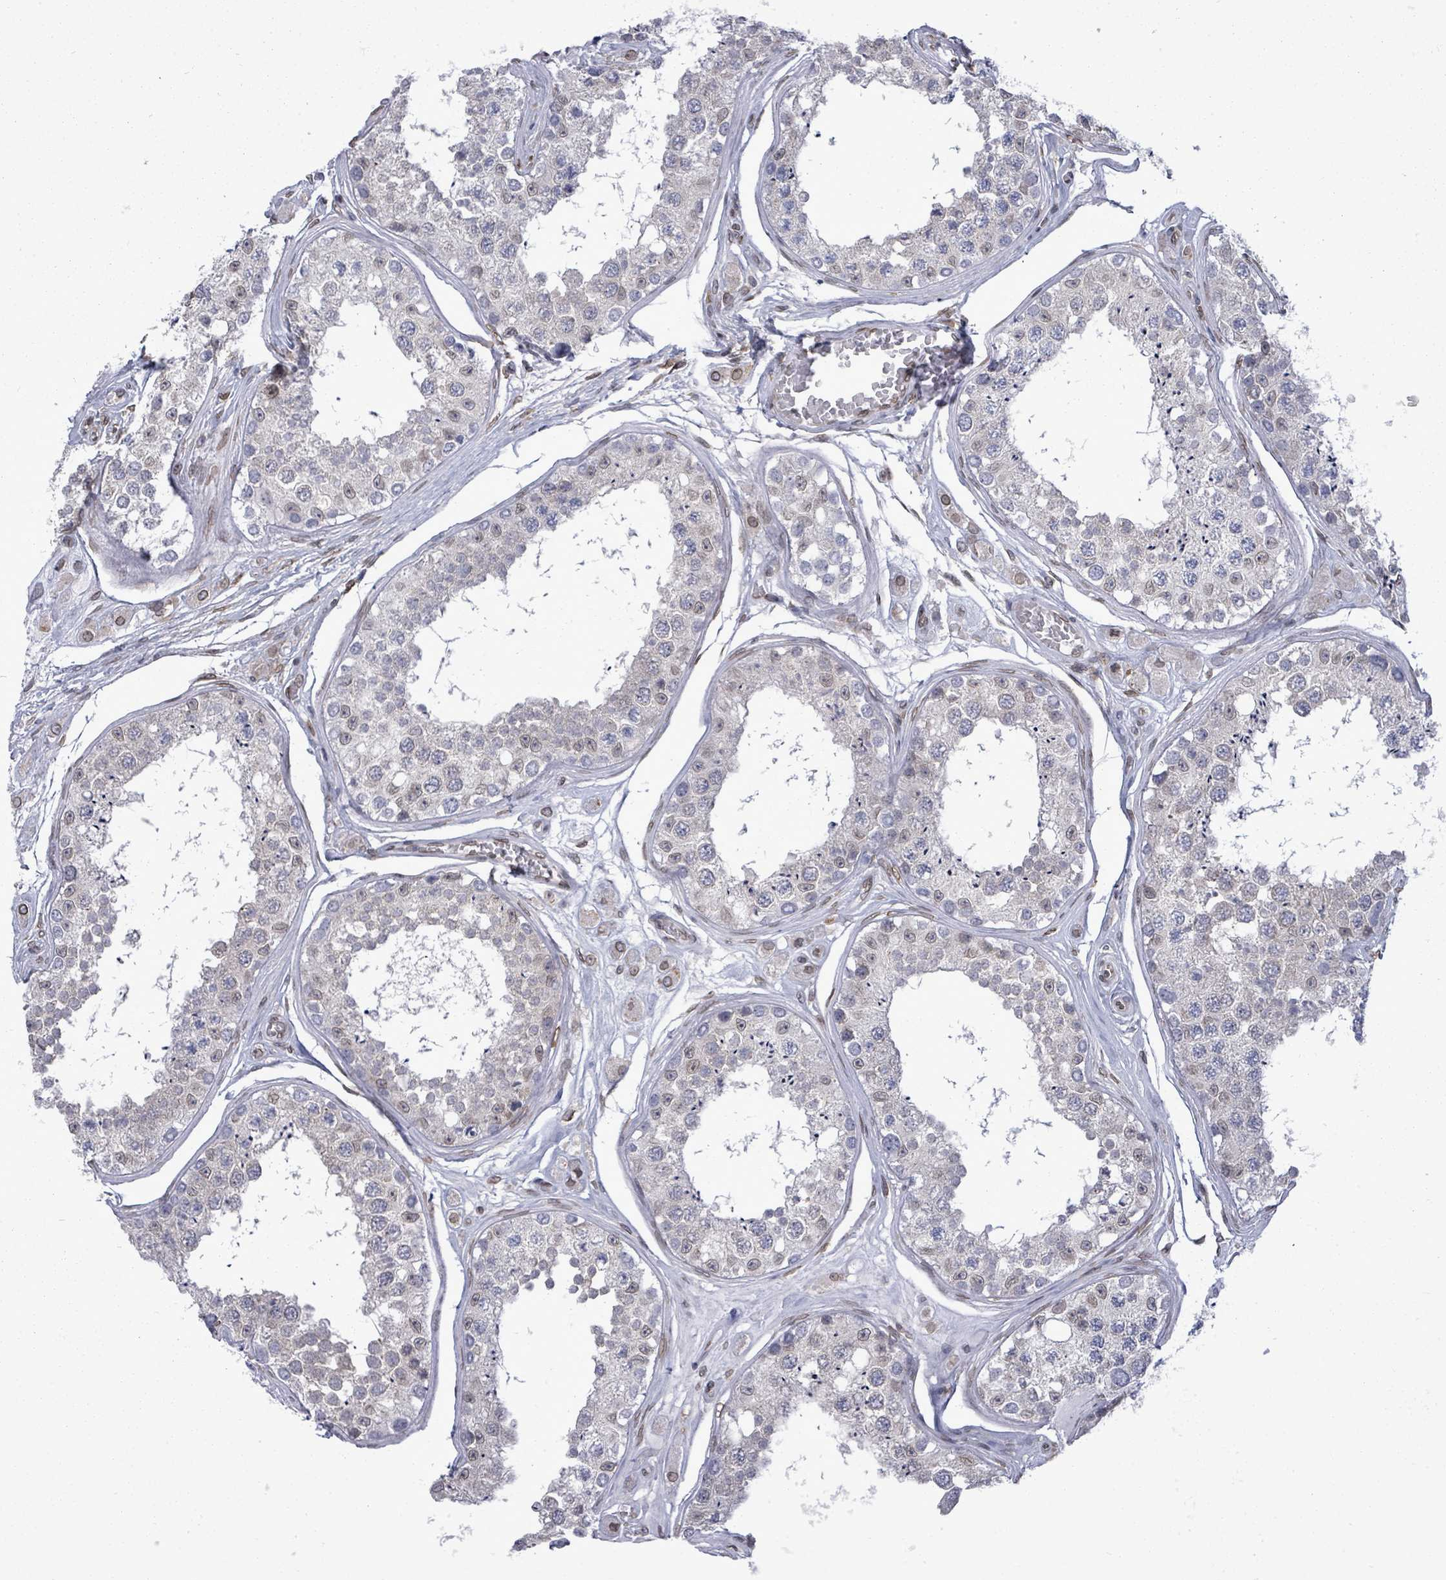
{"staining": {"intensity": "weak", "quantity": "25%-75%", "location": "cytoplasmic/membranous"}, "tissue": "testis", "cell_type": "Cells in seminiferous ducts", "image_type": "normal", "snomed": [{"axis": "morphology", "description": "Normal tissue, NOS"}, {"axis": "topography", "description": "Testis"}], "caption": "DAB (3,3'-diaminobenzidine) immunohistochemical staining of benign testis demonstrates weak cytoplasmic/membranous protein positivity in about 25%-75% of cells in seminiferous ducts.", "gene": "ARFGAP1", "patient": {"sex": "male", "age": 25}}